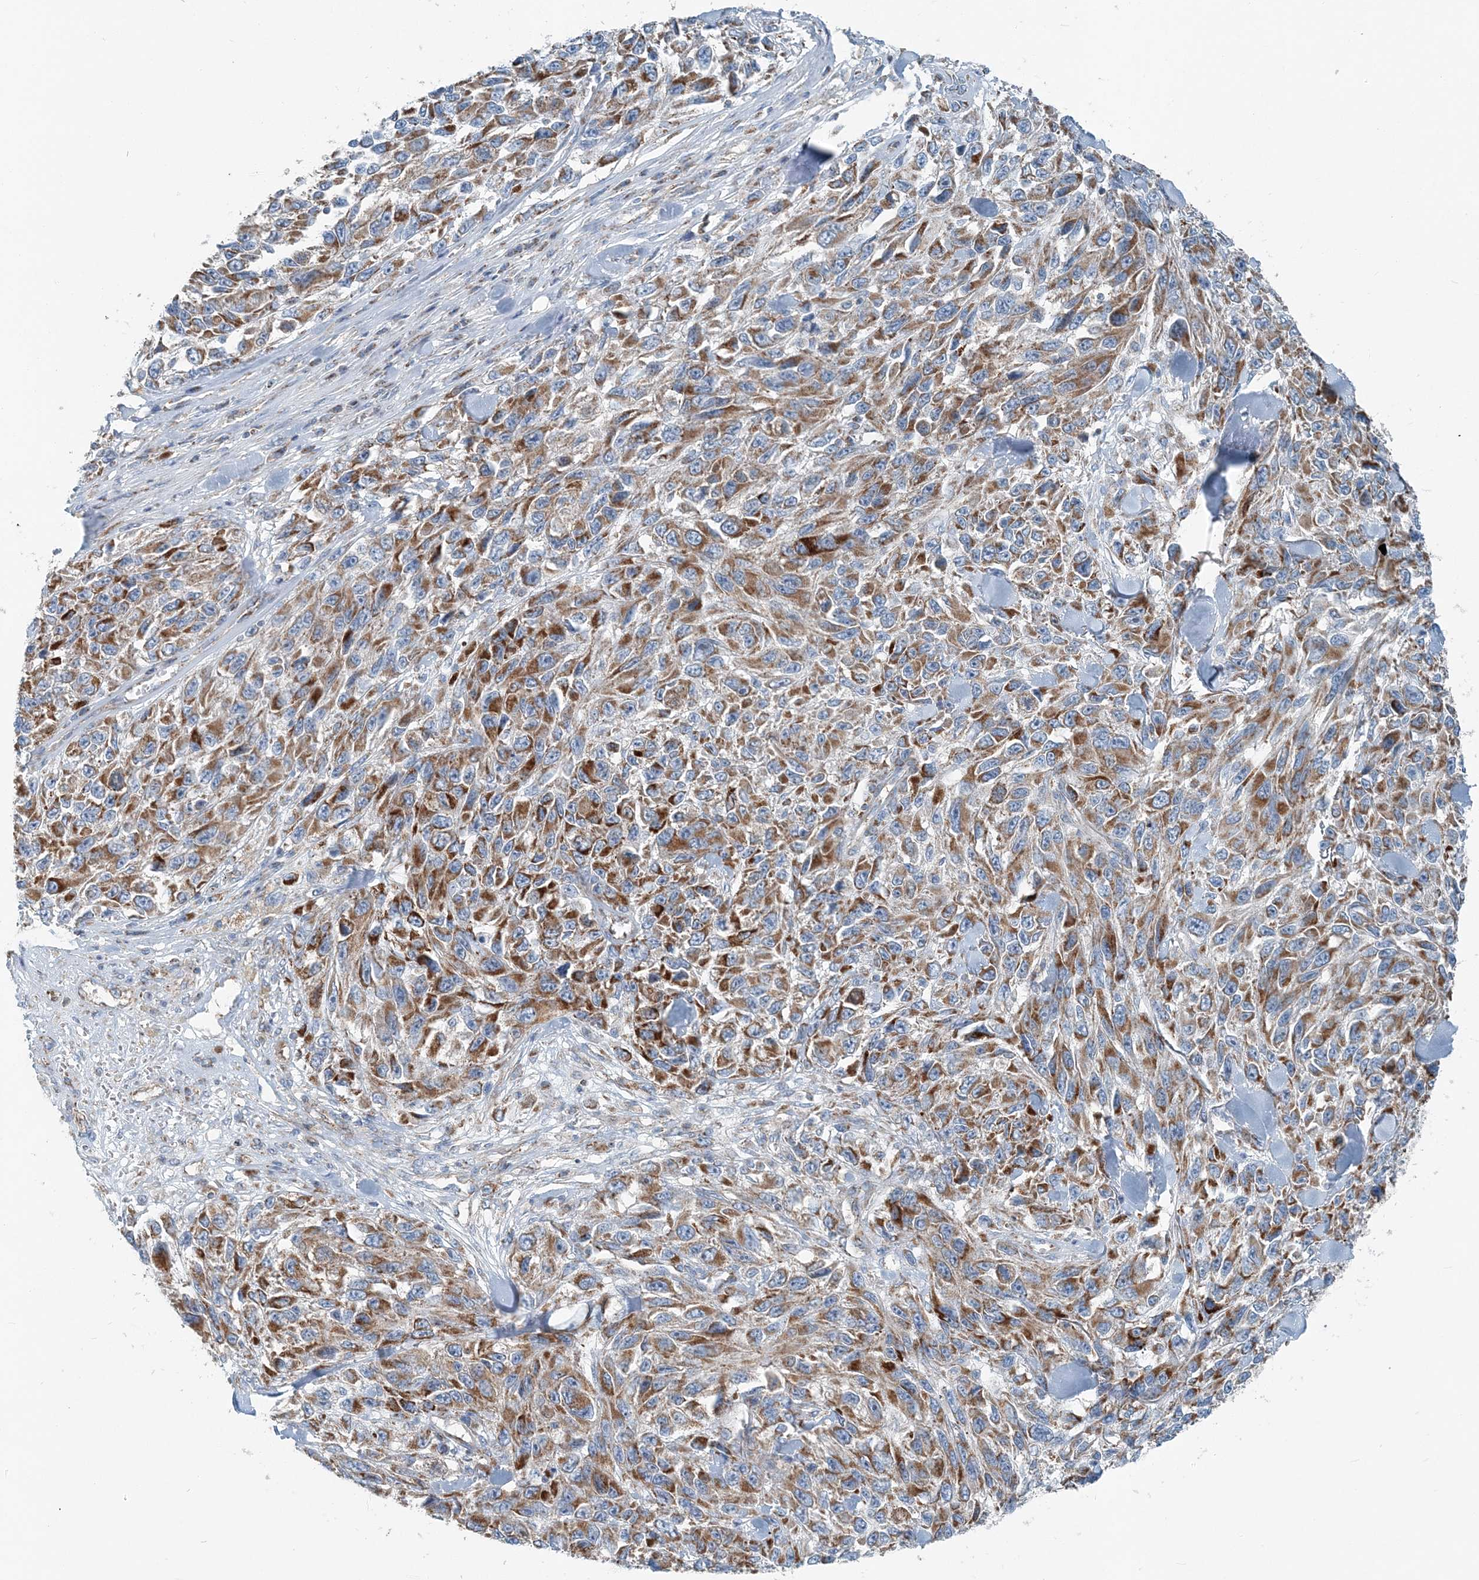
{"staining": {"intensity": "moderate", "quantity": ">75%", "location": "cytoplasmic/membranous"}, "tissue": "melanoma", "cell_type": "Tumor cells", "image_type": "cancer", "snomed": [{"axis": "morphology", "description": "Malignant melanoma, NOS"}, {"axis": "topography", "description": "Skin"}], "caption": "Immunohistochemistry staining of melanoma, which displays medium levels of moderate cytoplasmic/membranous expression in about >75% of tumor cells indicating moderate cytoplasmic/membranous protein staining. The staining was performed using DAB (3,3'-diaminobenzidine) (brown) for protein detection and nuclei were counterstained in hematoxylin (blue).", "gene": "INTU", "patient": {"sex": "female", "age": 96}}